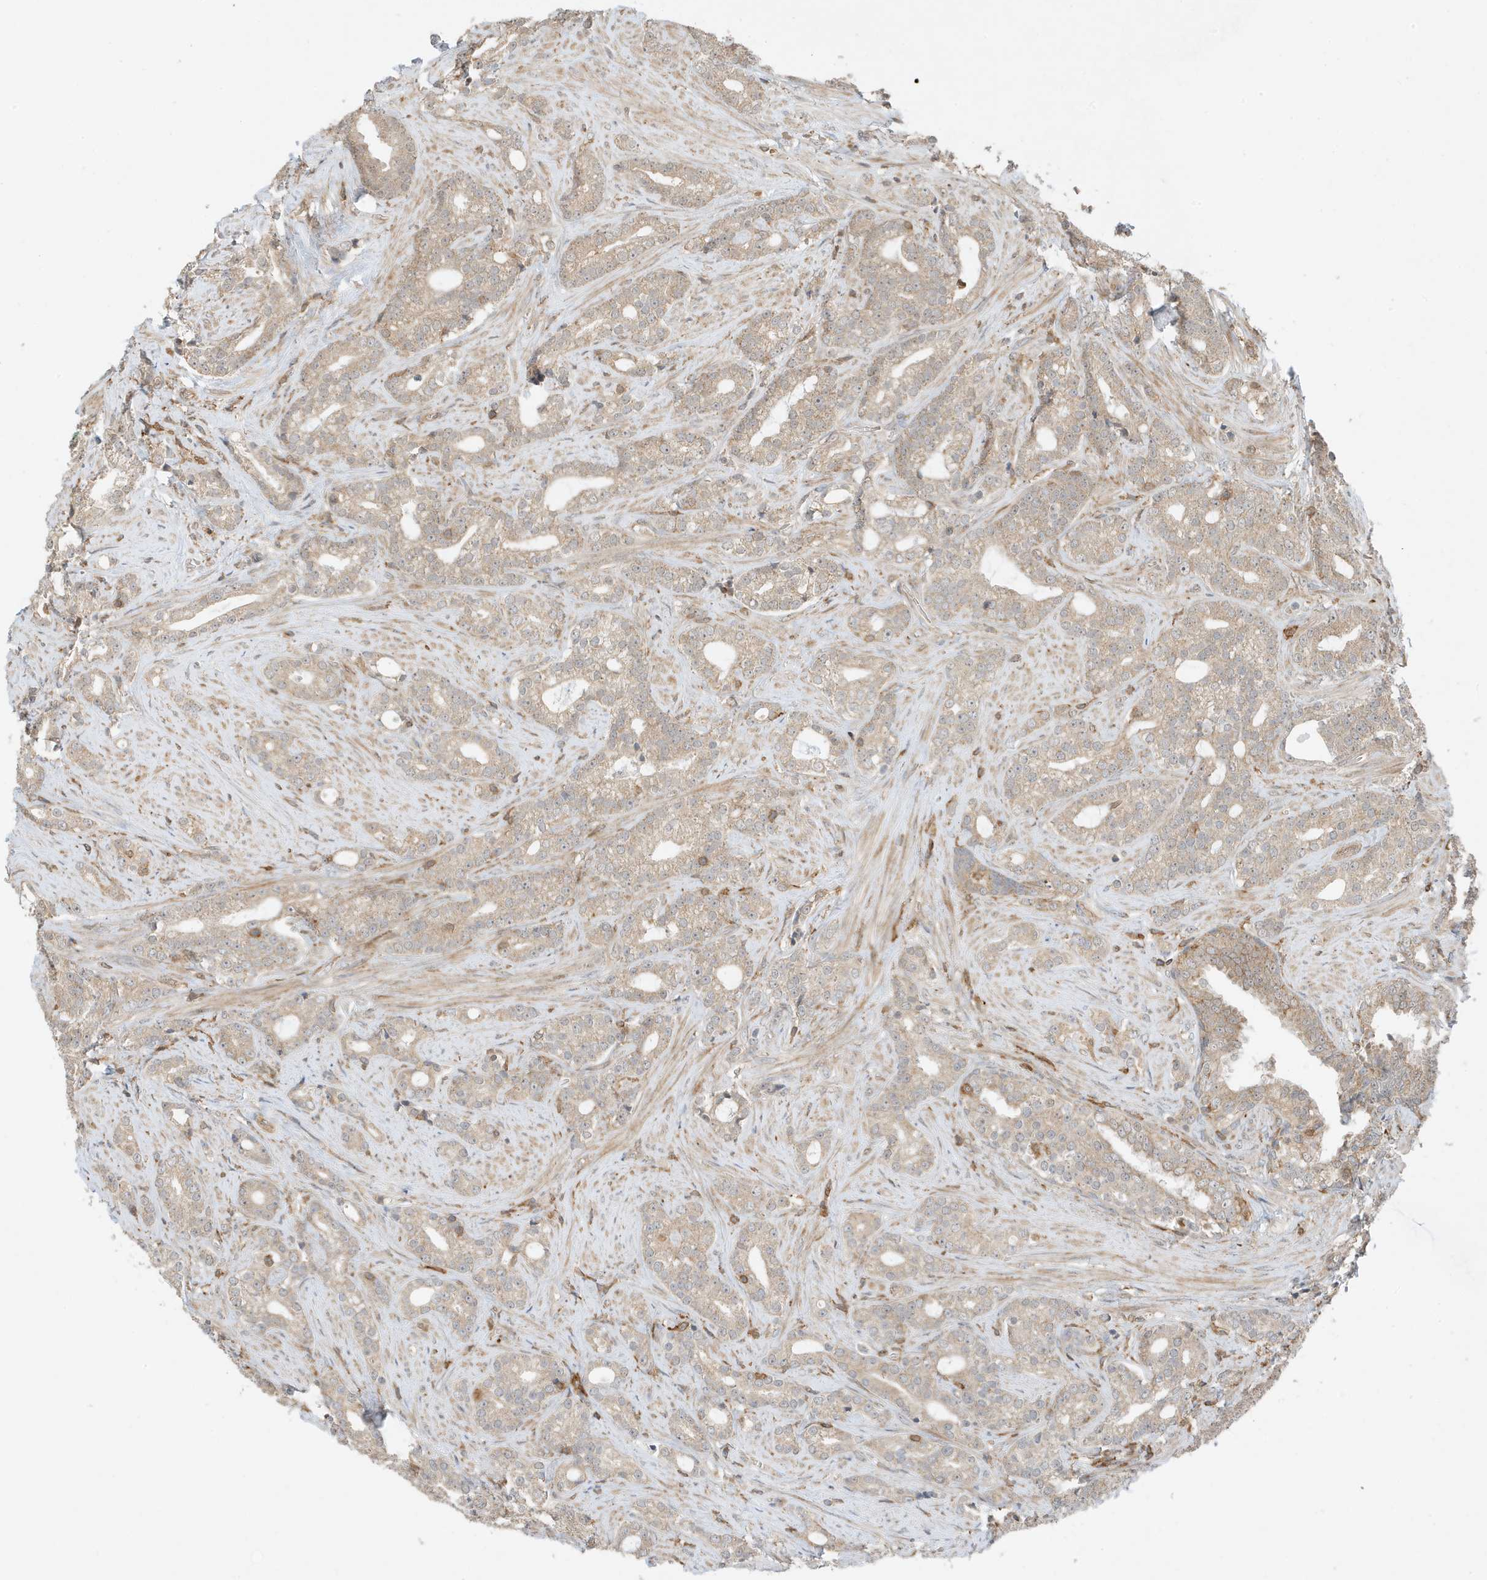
{"staining": {"intensity": "weak", "quantity": ">75%", "location": "cytoplasmic/membranous"}, "tissue": "prostate cancer", "cell_type": "Tumor cells", "image_type": "cancer", "snomed": [{"axis": "morphology", "description": "Adenocarcinoma, High grade"}, {"axis": "topography", "description": "Prostate and seminal vesicle, NOS"}], "caption": "A brown stain shows weak cytoplasmic/membranous staining of a protein in human prostate high-grade adenocarcinoma tumor cells.", "gene": "TATDN3", "patient": {"sex": "male", "age": 67}}